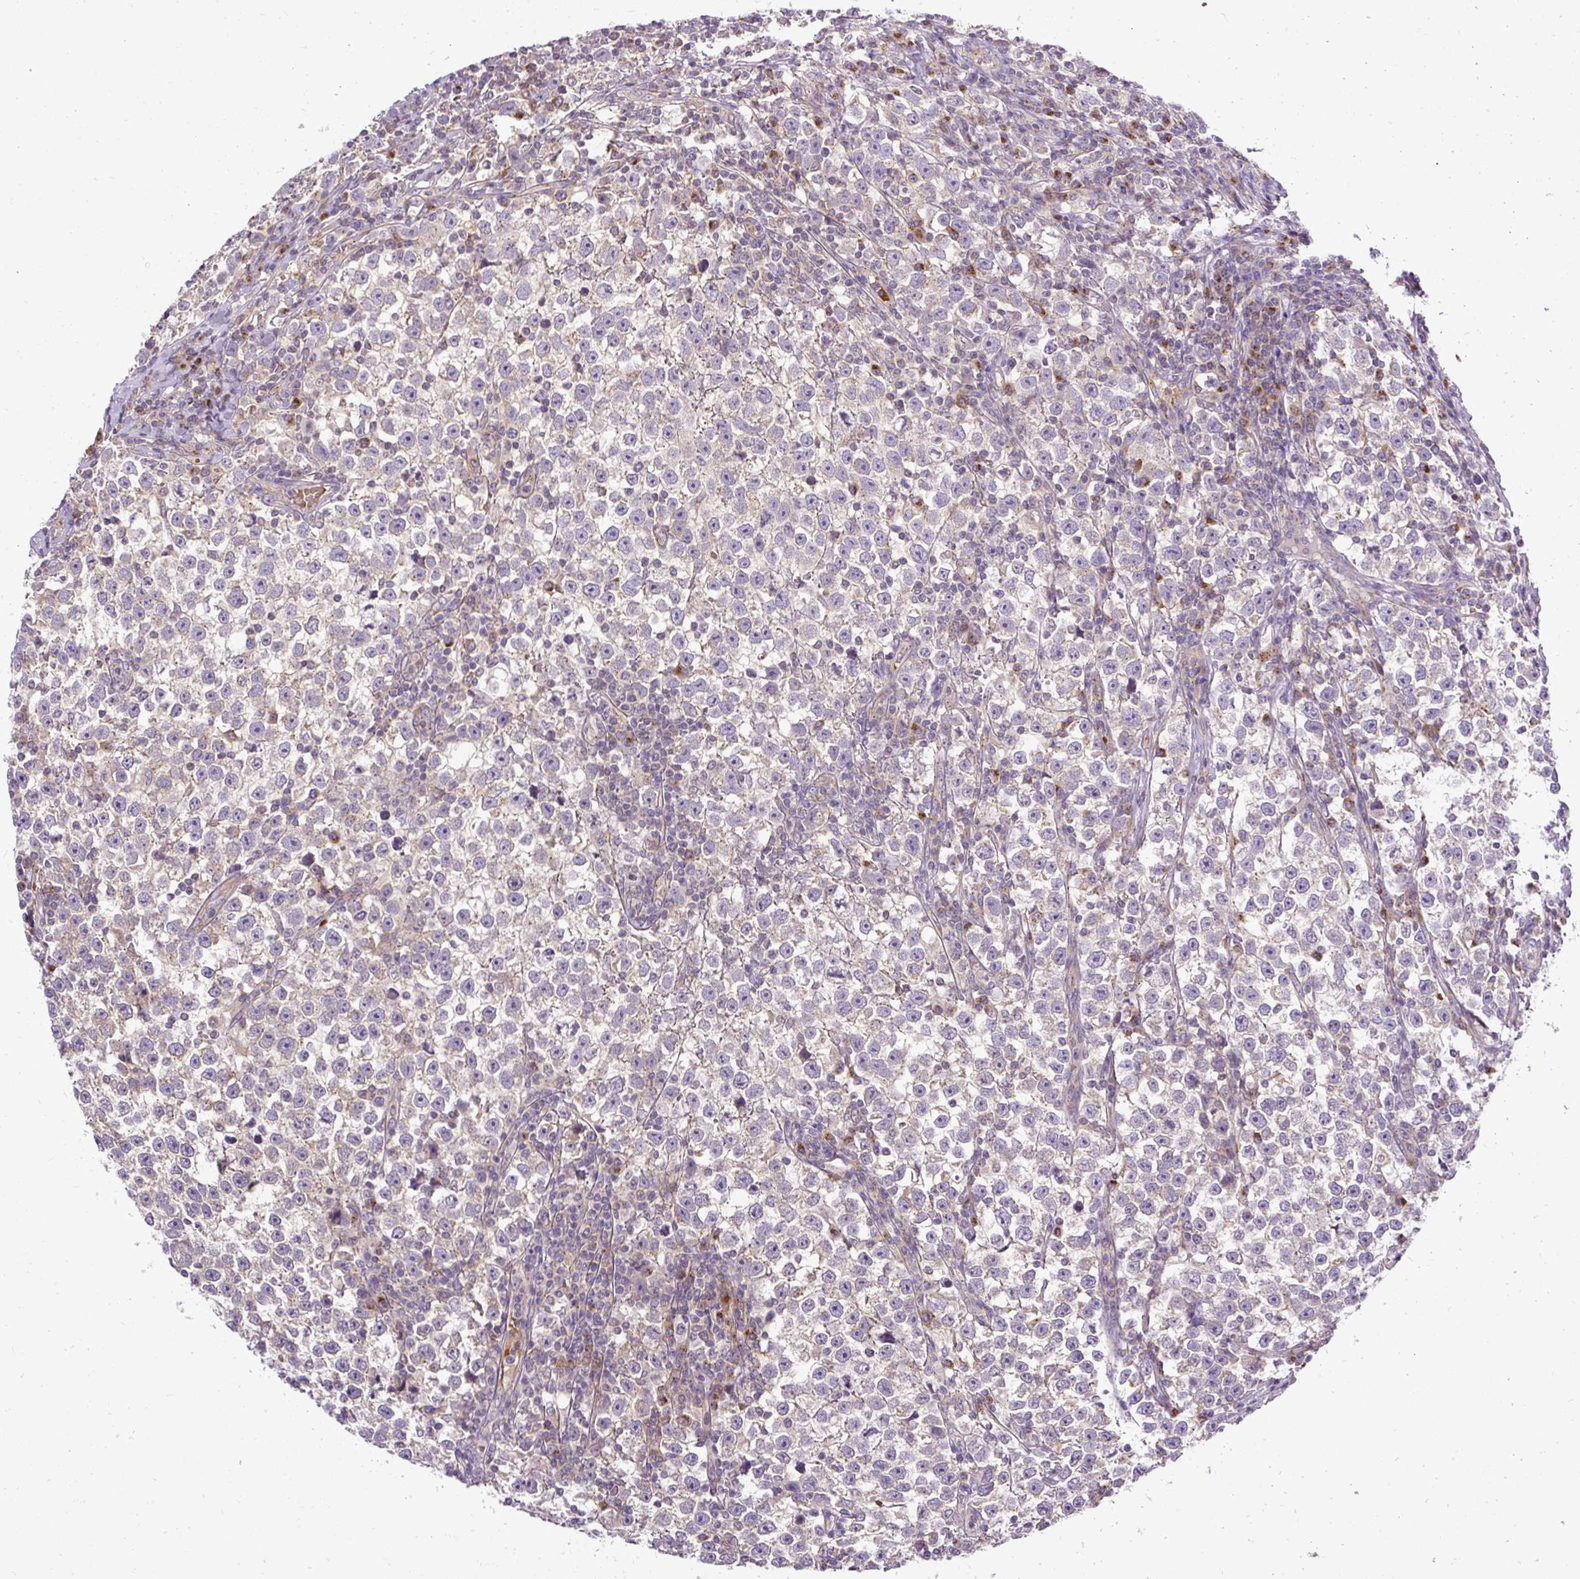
{"staining": {"intensity": "negative", "quantity": "none", "location": "none"}, "tissue": "testis cancer", "cell_type": "Tumor cells", "image_type": "cancer", "snomed": [{"axis": "morphology", "description": "Normal tissue, NOS"}, {"axis": "morphology", "description": "Seminoma, NOS"}, {"axis": "topography", "description": "Testis"}], "caption": "High power microscopy image of an IHC image of testis cancer, revealing no significant positivity in tumor cells.", "gene": "SMC4", "patient": {"sex": "male", "age": 43}}